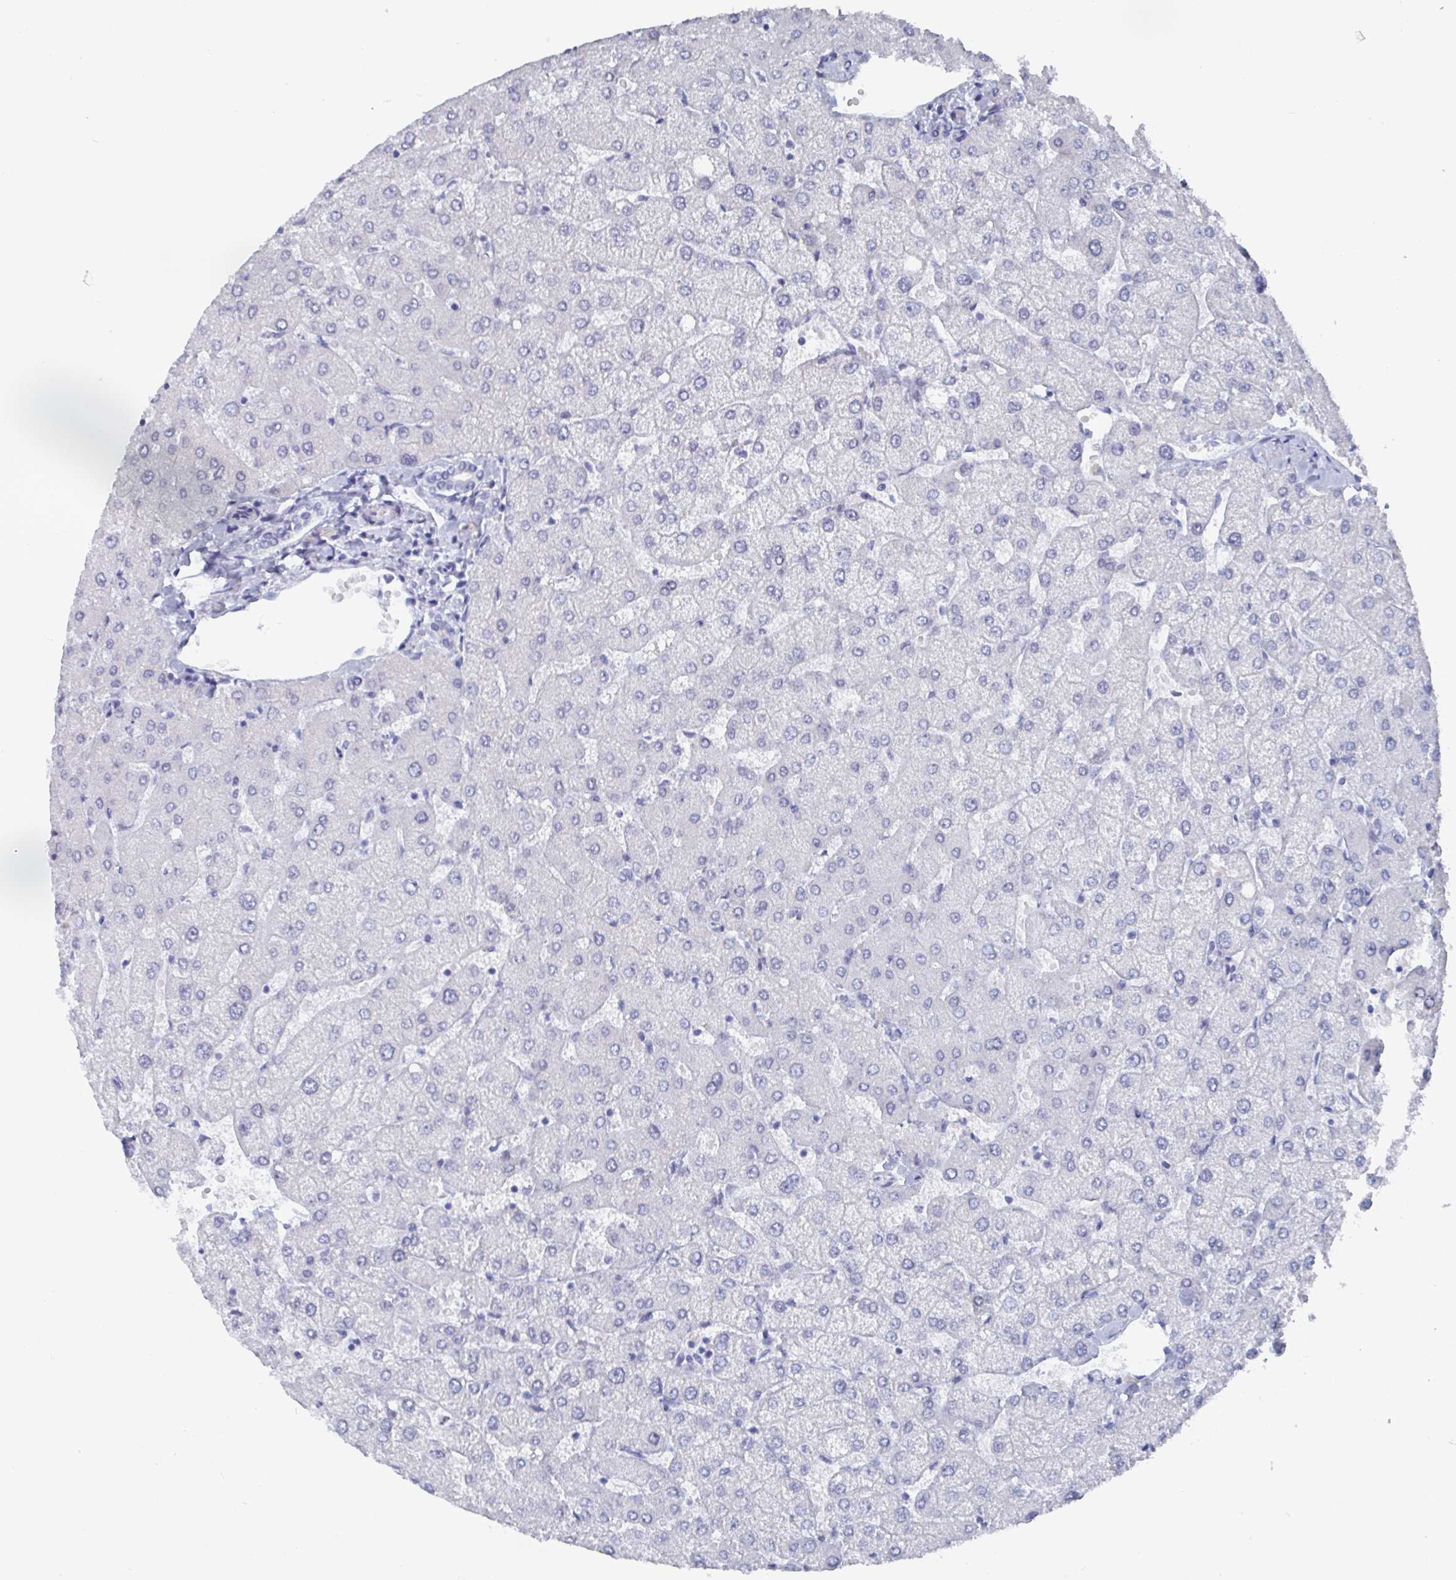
{"staining": {"intensity": "negative", "quantity": "none", "location": "none"}, "tissue": "liver", "cell_type": "Cholangiocytes", "image_type": "normal", "snomed": [{"axis": "morphology", "description": "Normal tissue, NOS"}, {"axis": "topography", "description": "Liver"}], "caption": "Immunohistochemistry of unremarkable liver displays no staining in cholangiocytes.", "gene": "CAMKV", "patient": {"sex": "female", "age": 54}}